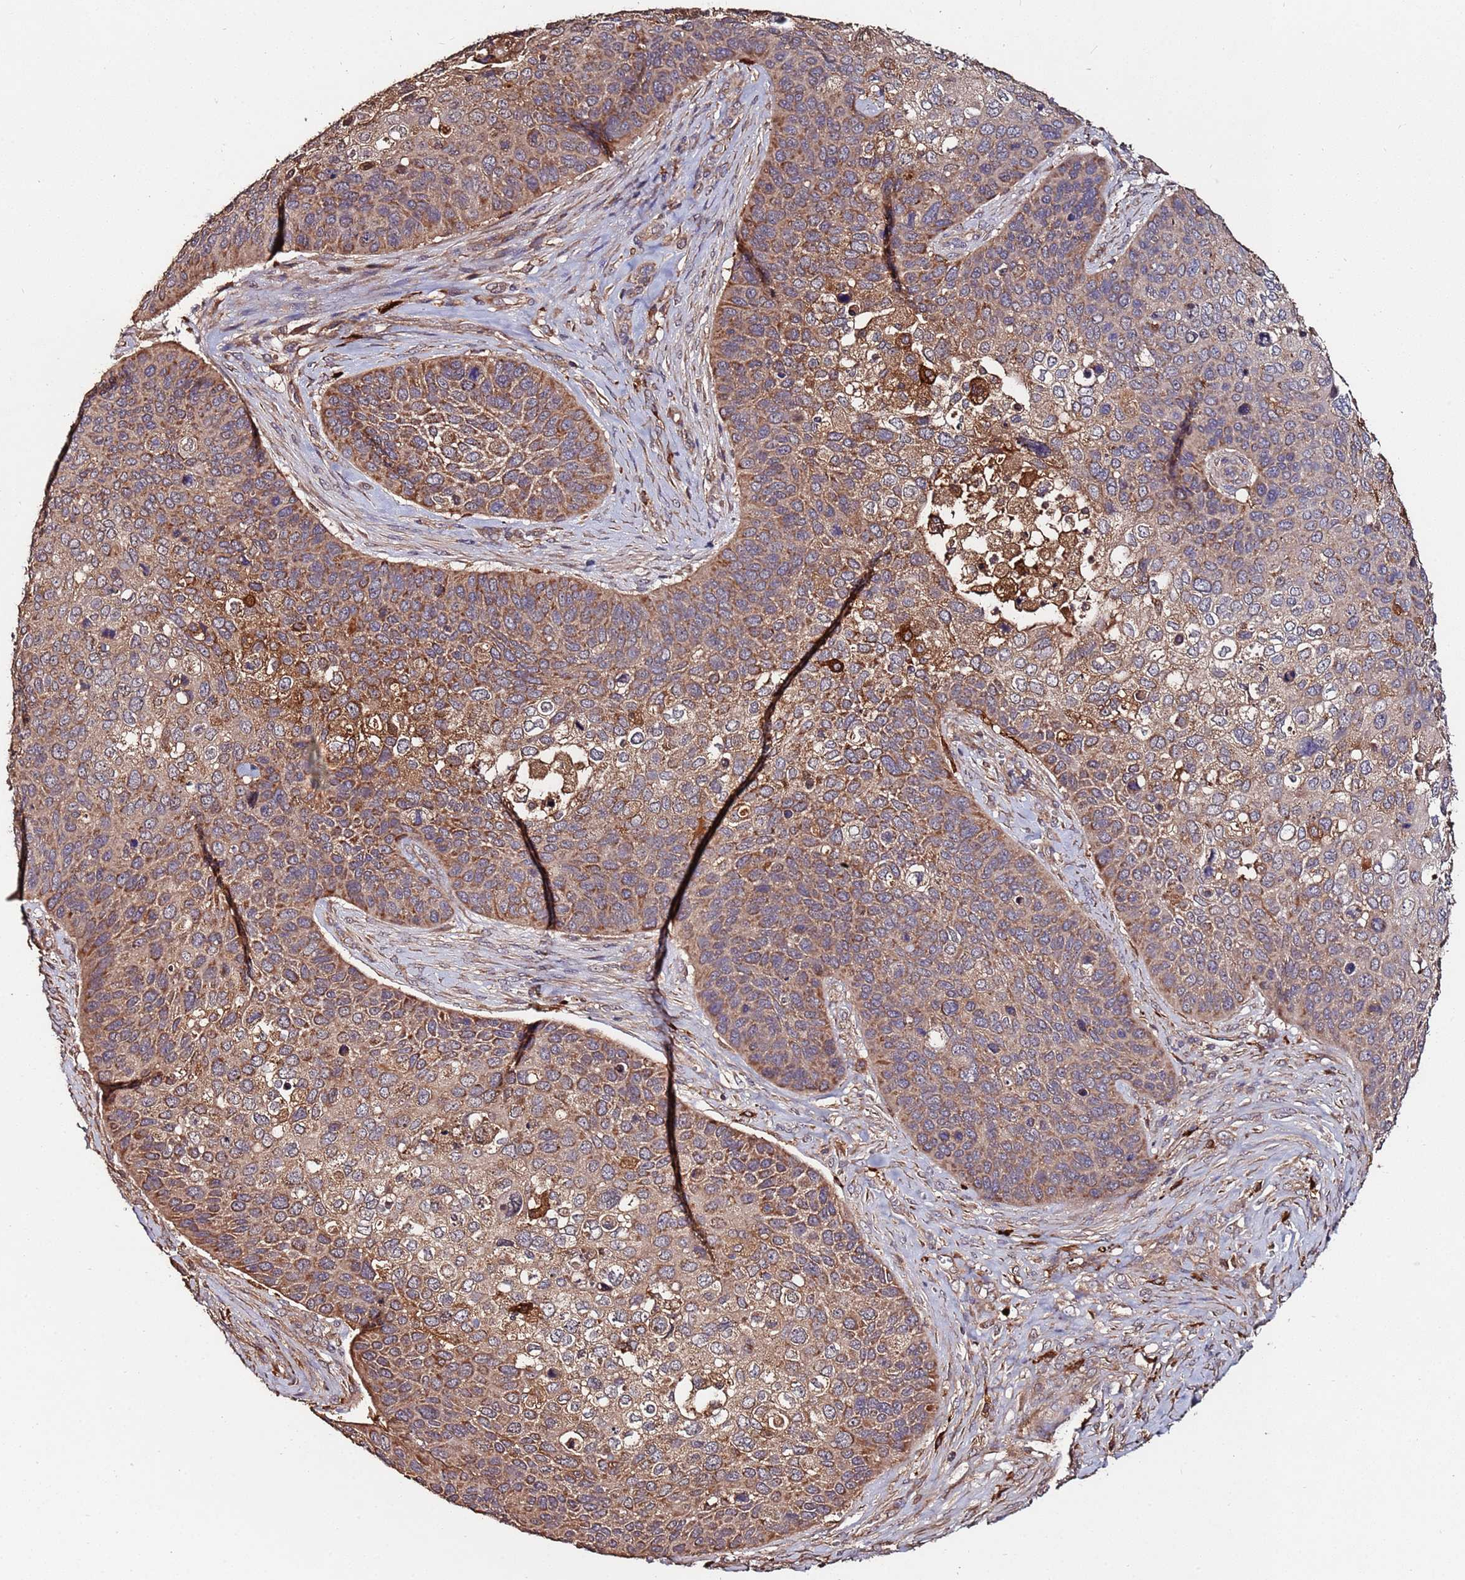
{"staining": {"intensity": "moderate", "quantity": ">75%", "location": "cytoplasmic/membranous"}, "tissue": "skin cancer", "cell_type": "Tumor cells", "image_type": "cancer", "snomed": [{"axis": "morphology", "description": "Basal cell carcinoma"}, {"axis": "topography", "description": "Skin"}], "caption": "Basal cell carcinoma (skin) tissue displays moderate cytoplasmic/membranous positivity in approximately >75% of tumor cells, visualized by immunohistochemistry.", "gene": "RPS15A", "patient": {"sex": "female", "age": 74}}